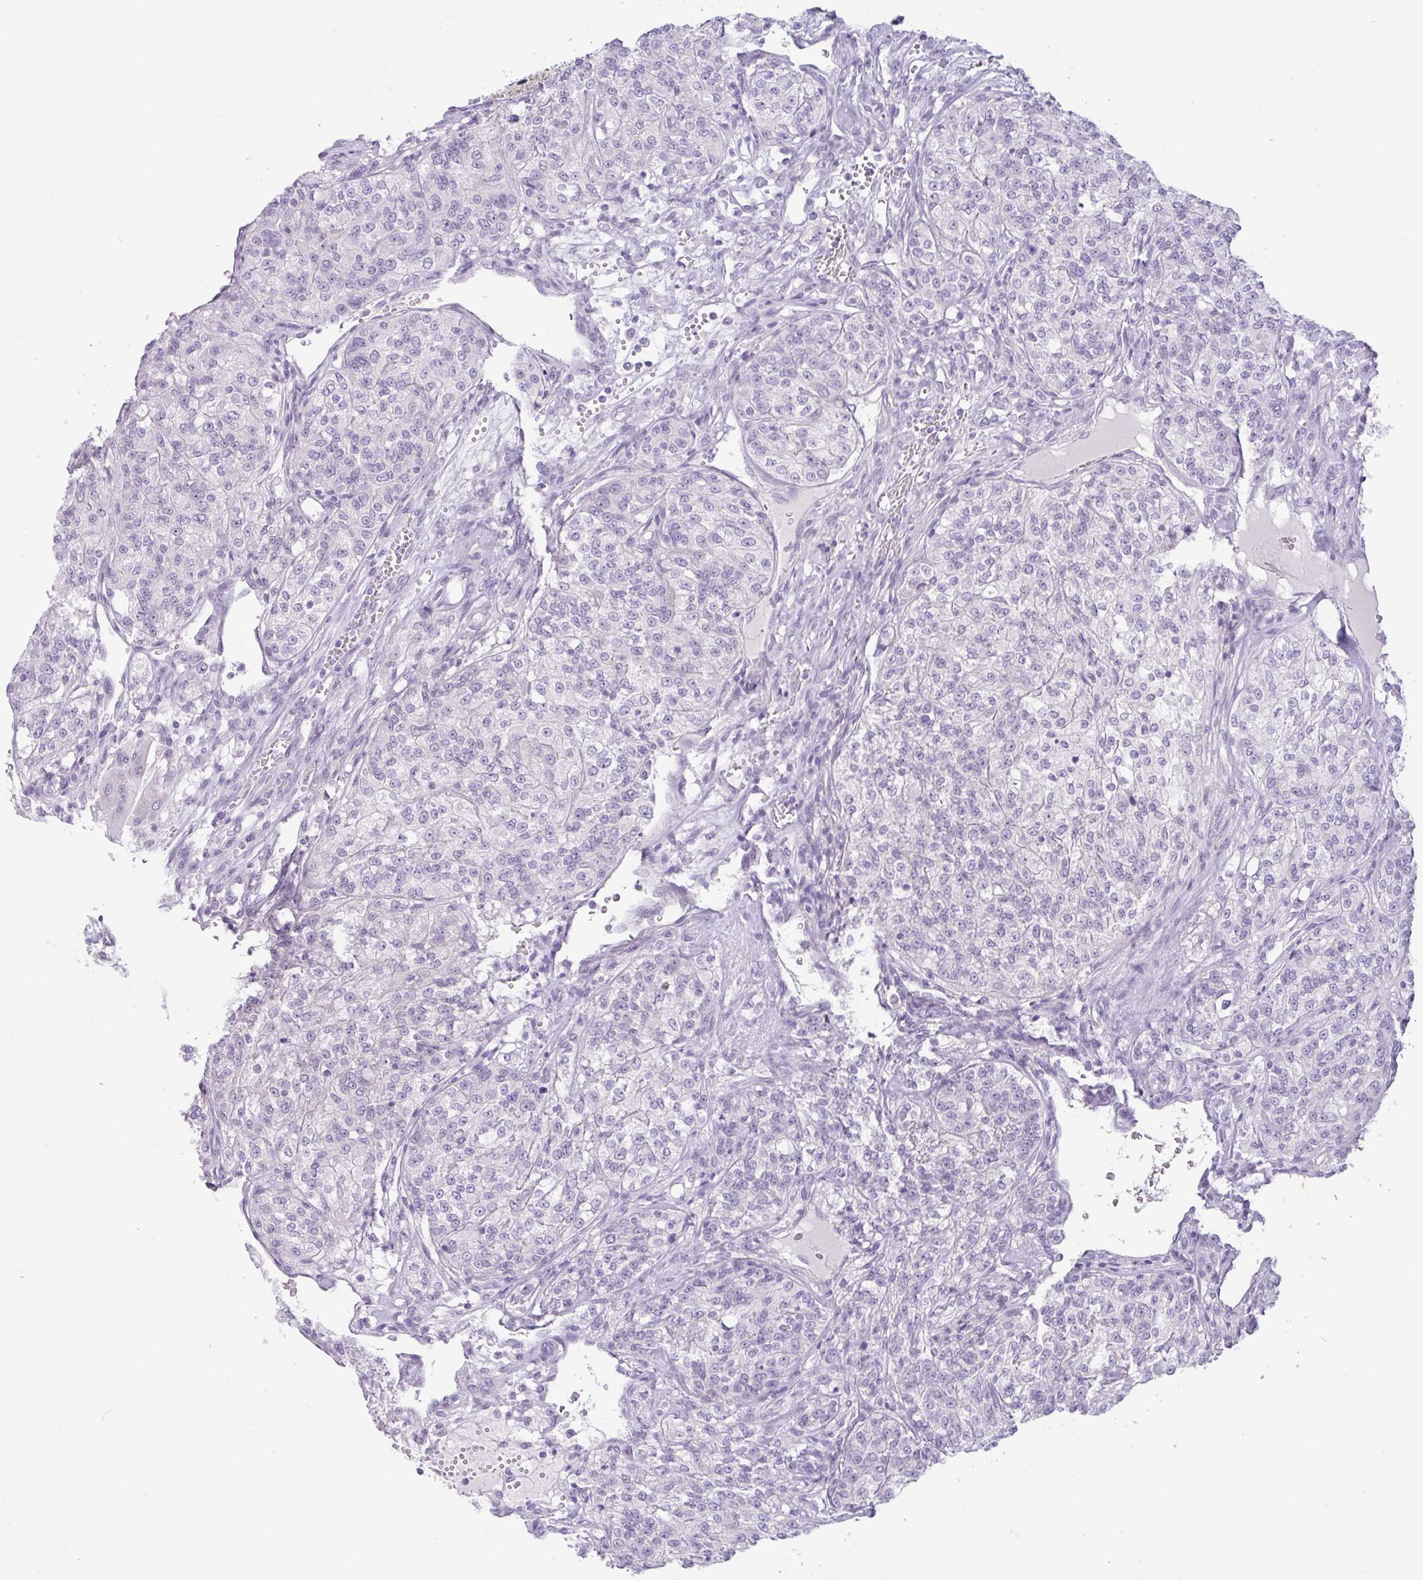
{"staining": {"intensity": "negative", "quantity": "none", "location": "none"}, "tissue": "renal cancer", "cell_type": "Tumor cells", "image_type": "cancer", "snomed": [{"axis": "morphology", "description": "Adenocarcinoma, NOS"}, {"axis": "topography", "description": "Kidney"}], "caption": "High power microscopy histopathology image of an immunohistochemistry (IHC) image of renal adenocarcinoma, revealing no significant staining in tumor cells.", "gene": "CTSE", "patient": {"sex": "female", "age": 63}}